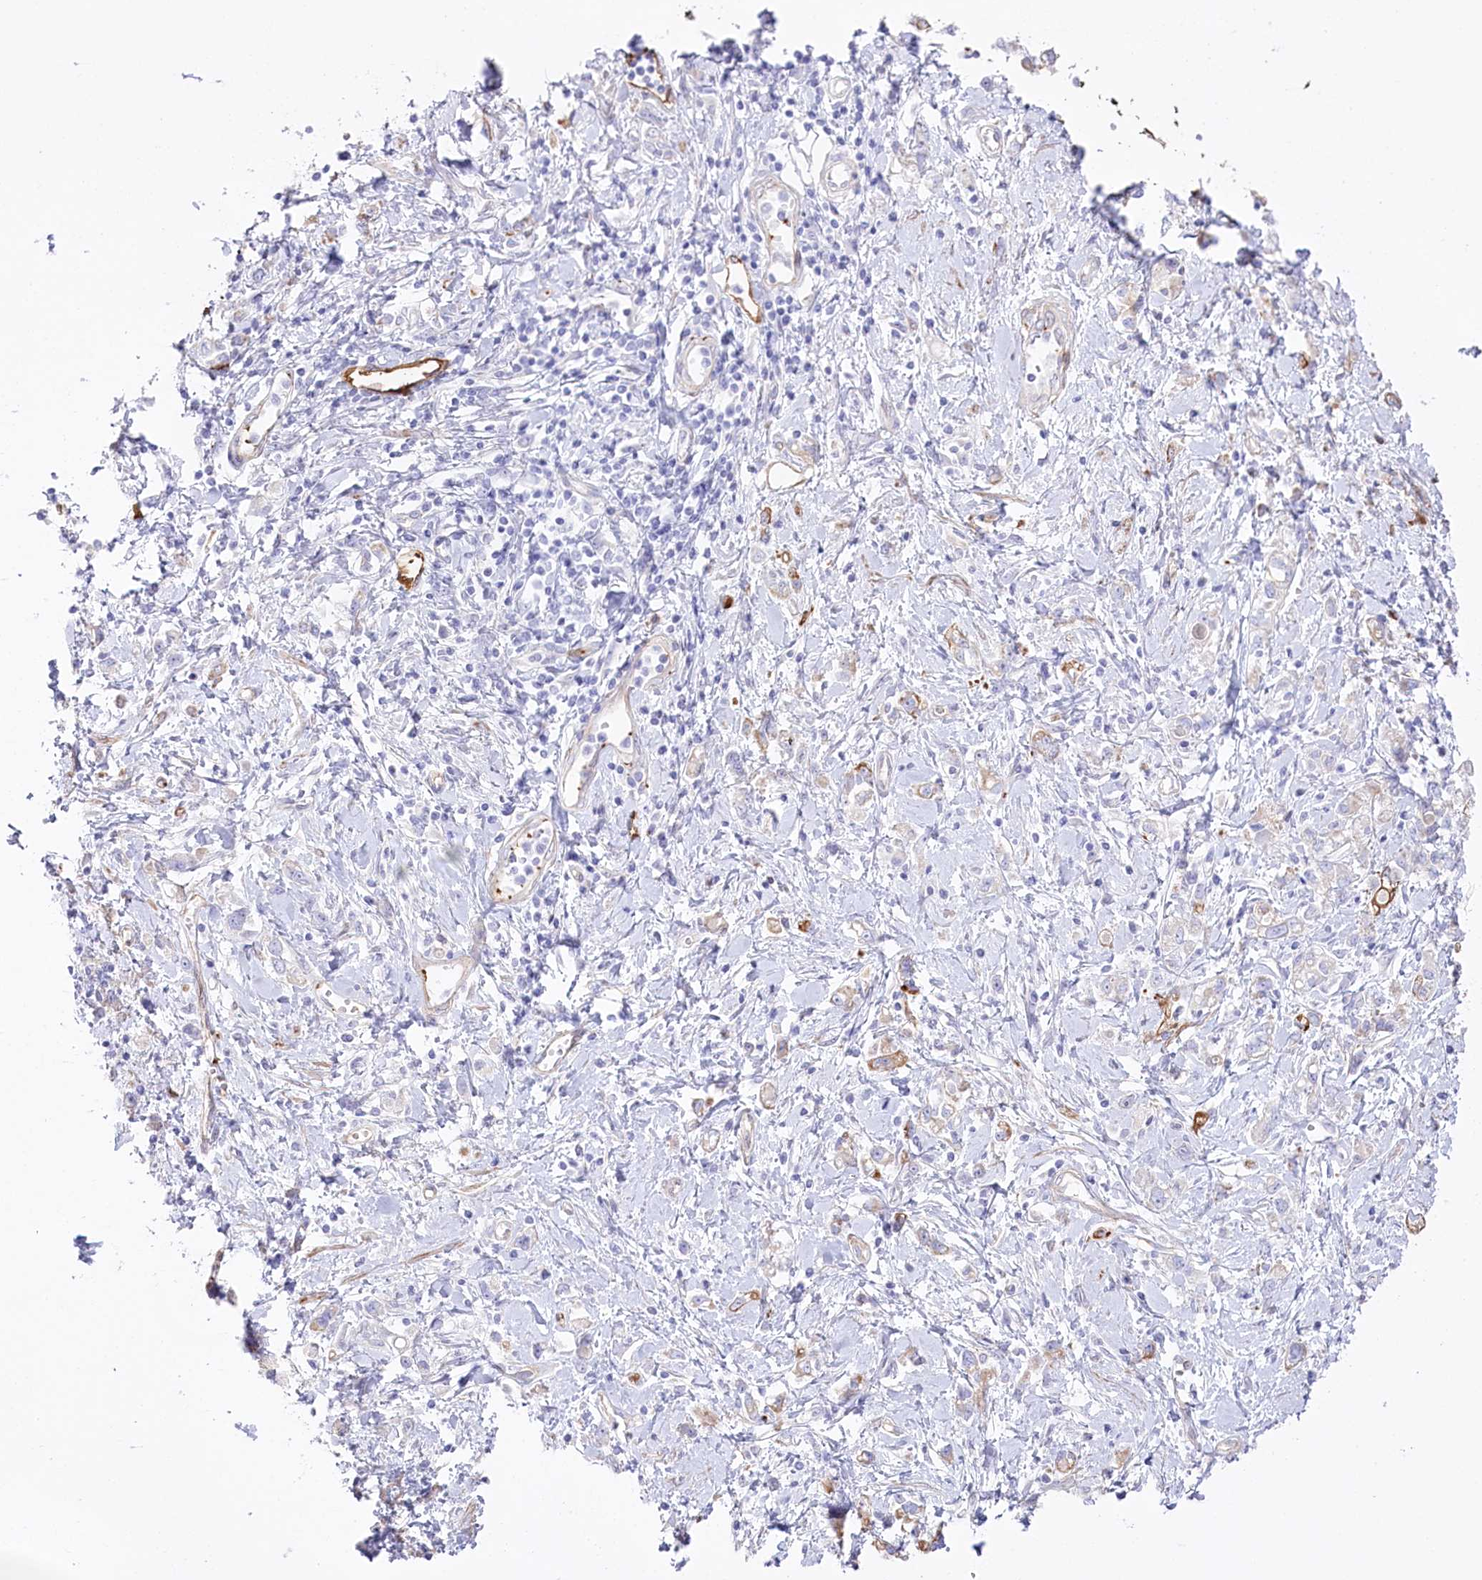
{"staining": {"intensity": "moderate", "quantity": "<25%", "location": "cytoplasmic/membranous"}, "tissue": "stomach cancer", "cell_type": "Tumor cells", "image_type": "cancer", "snomed": [{"axis": "morphology", "description": "Adenocarcinoma, NOS"}, {"axis": "topography", "description": "Stomach"}], "caption": "Immunohistochemistry image of human stomach adenocarcinoma stained for a protein (brown), which exhibits low levels of moderate cytoplasmic/membranous staining in approximately <25% of tumor cells.", "gene": "SLC39A10", "patient": {"sex": "female", "age": 76}}